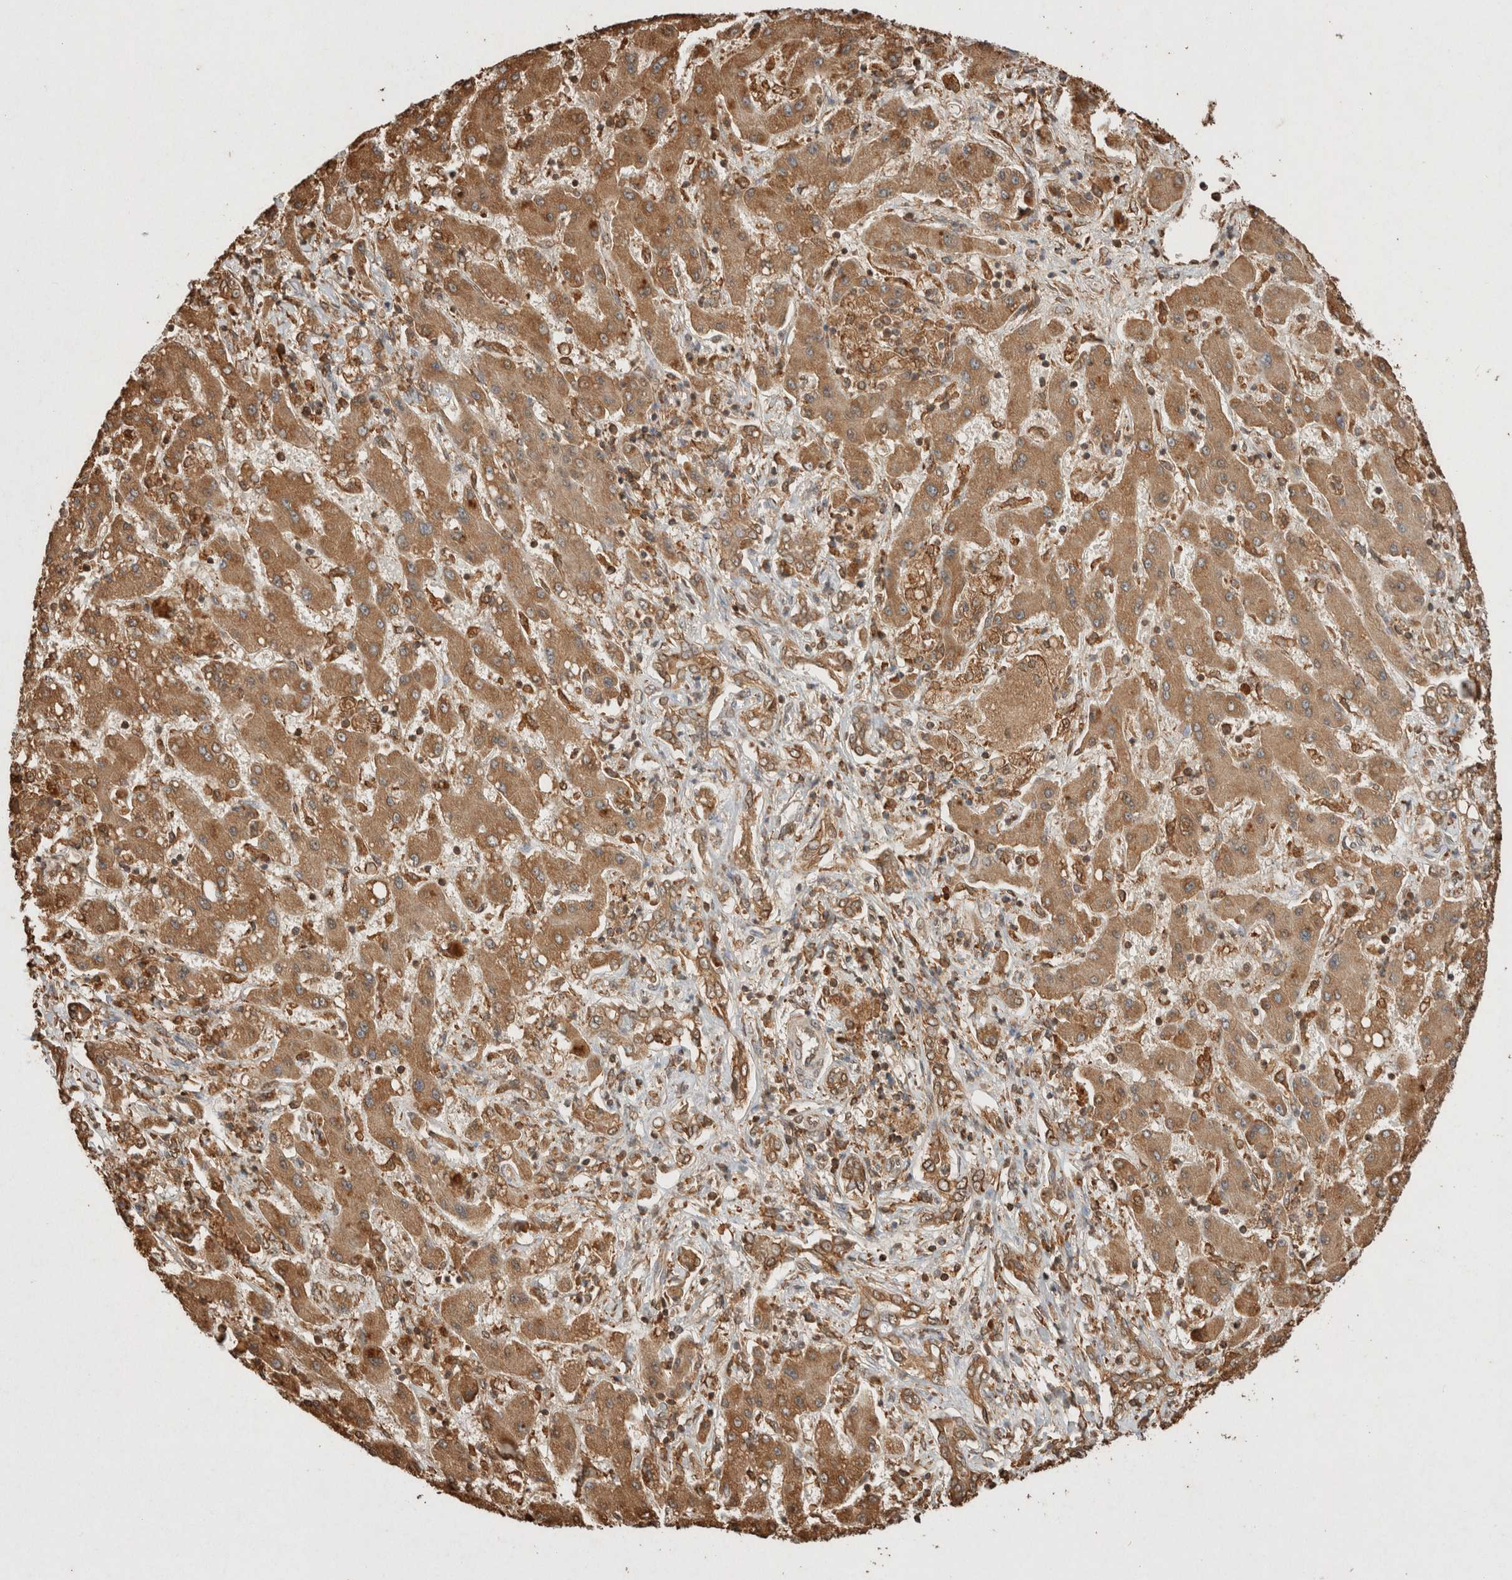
{"staining": {"intensity": "moderate", "quantity": ">75%", "location": "cytoplasmic/membranous"}, "tissue": "liver cancer", "cell_type": "Tumor cells", "image_type": "cancer", "snomed": [{"axis": "morphology", "description": "Cholangiocarcinoma"}, {"axis": "topography", "description": "Liver"}], "caption": "The histopathology image demonstrates immunohistochemical staining of liver cancer. There is moderate cytoplasmic/membranous expression is present in about >75% of tumor cells.", "gene": "ERAP1", "patient": {"sex": "male", "age": 50}}